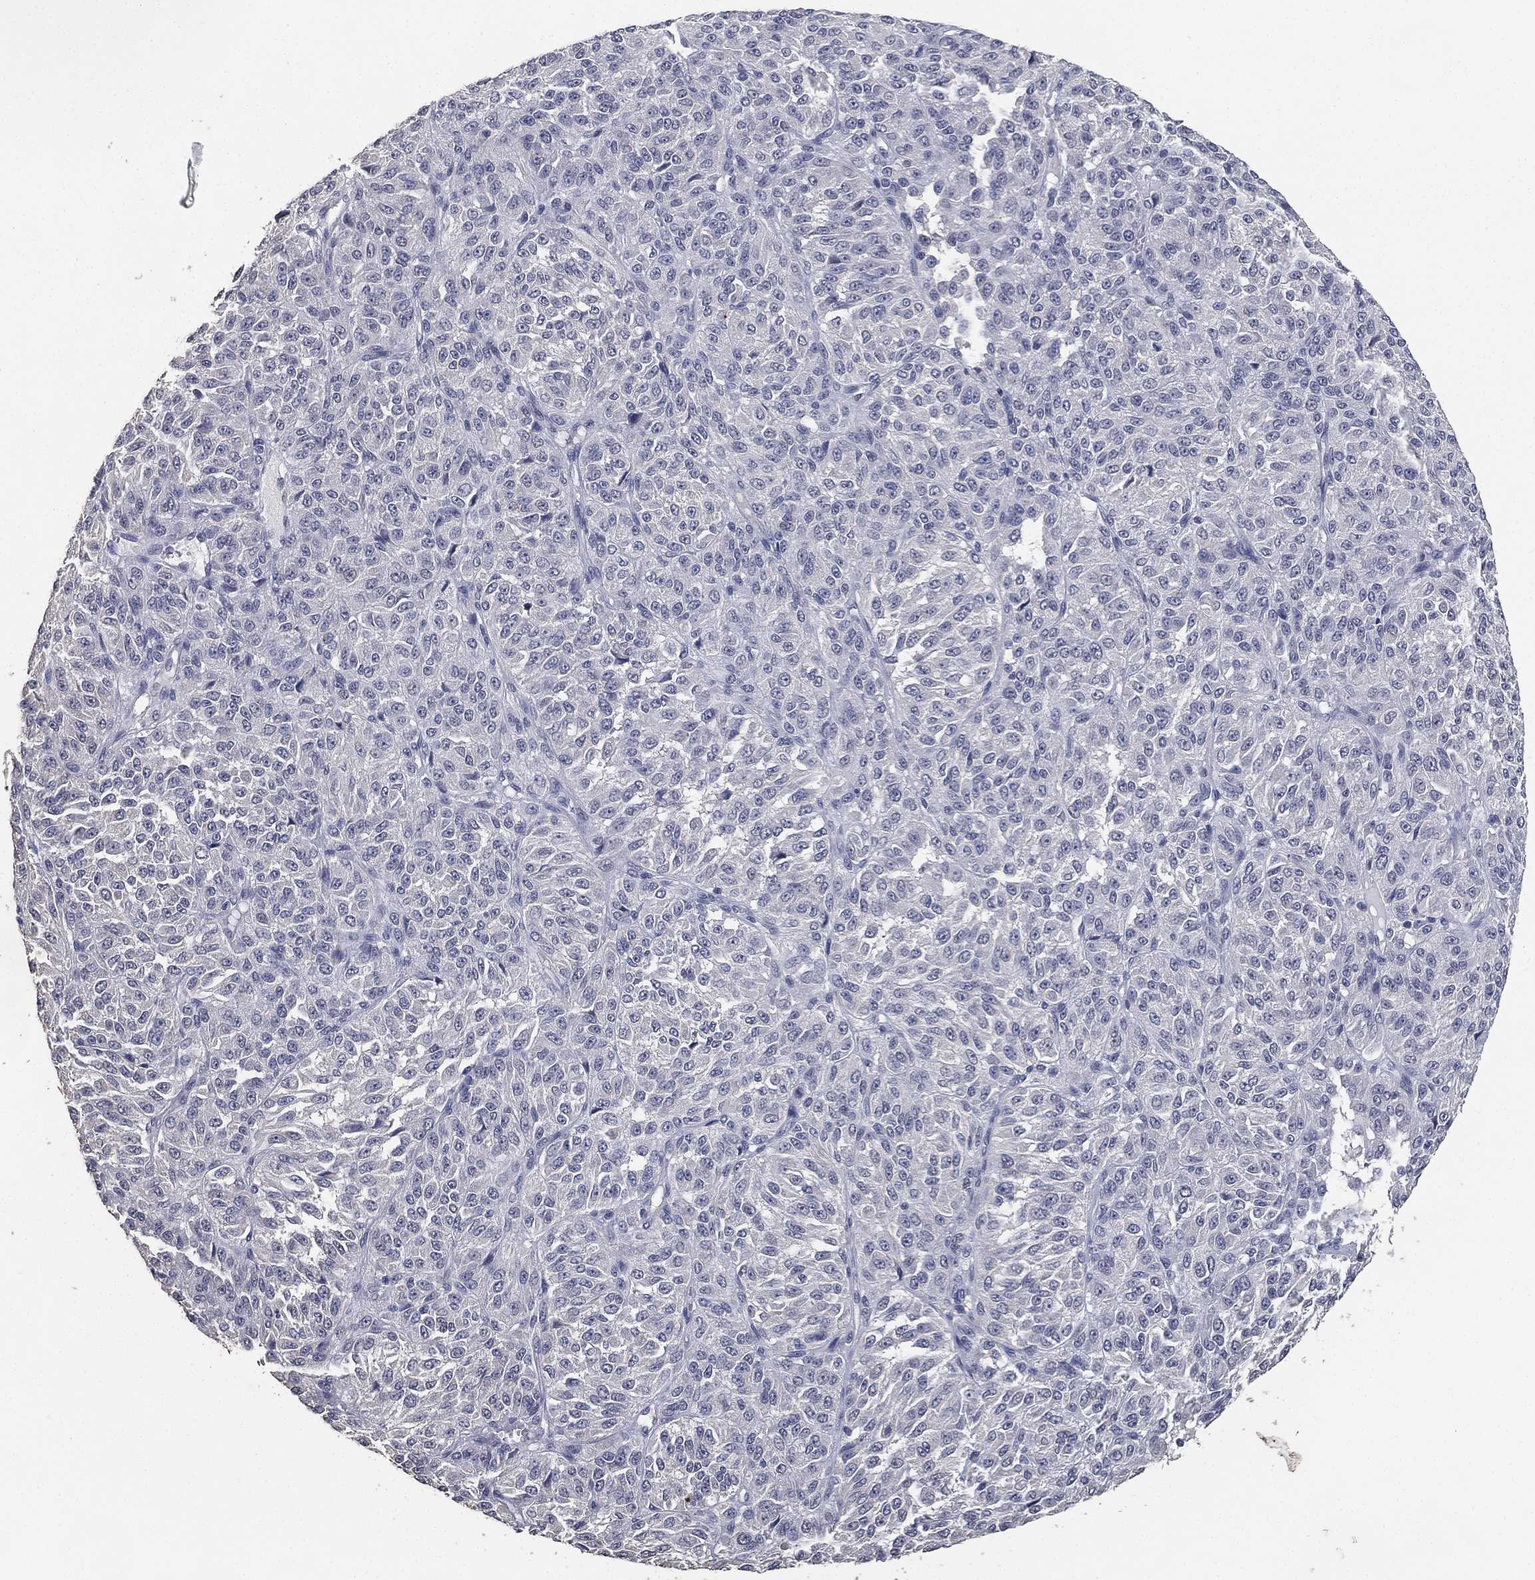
{"staining": {"intensity": "negative", "quantity": "none", "location": "none"}, "tissue": "melanoma", "cell_type": "Tumor cells", "image_type": "cancer", "snomed": [{"axis": "morphology", "description": "Malignant melanoma, Metastatic site"}, {"axis": "topography", "description": "Brain"}], "caption": "Immunohistochemistry histopathology image of melanoma stained for a protein (brown), which reveals no staining in tumor cells. (DAB IHC visualized using brightfield microscopy, high magnification).", "gene": "DSG1", "patient": {"sex": "female", "age": 56}}